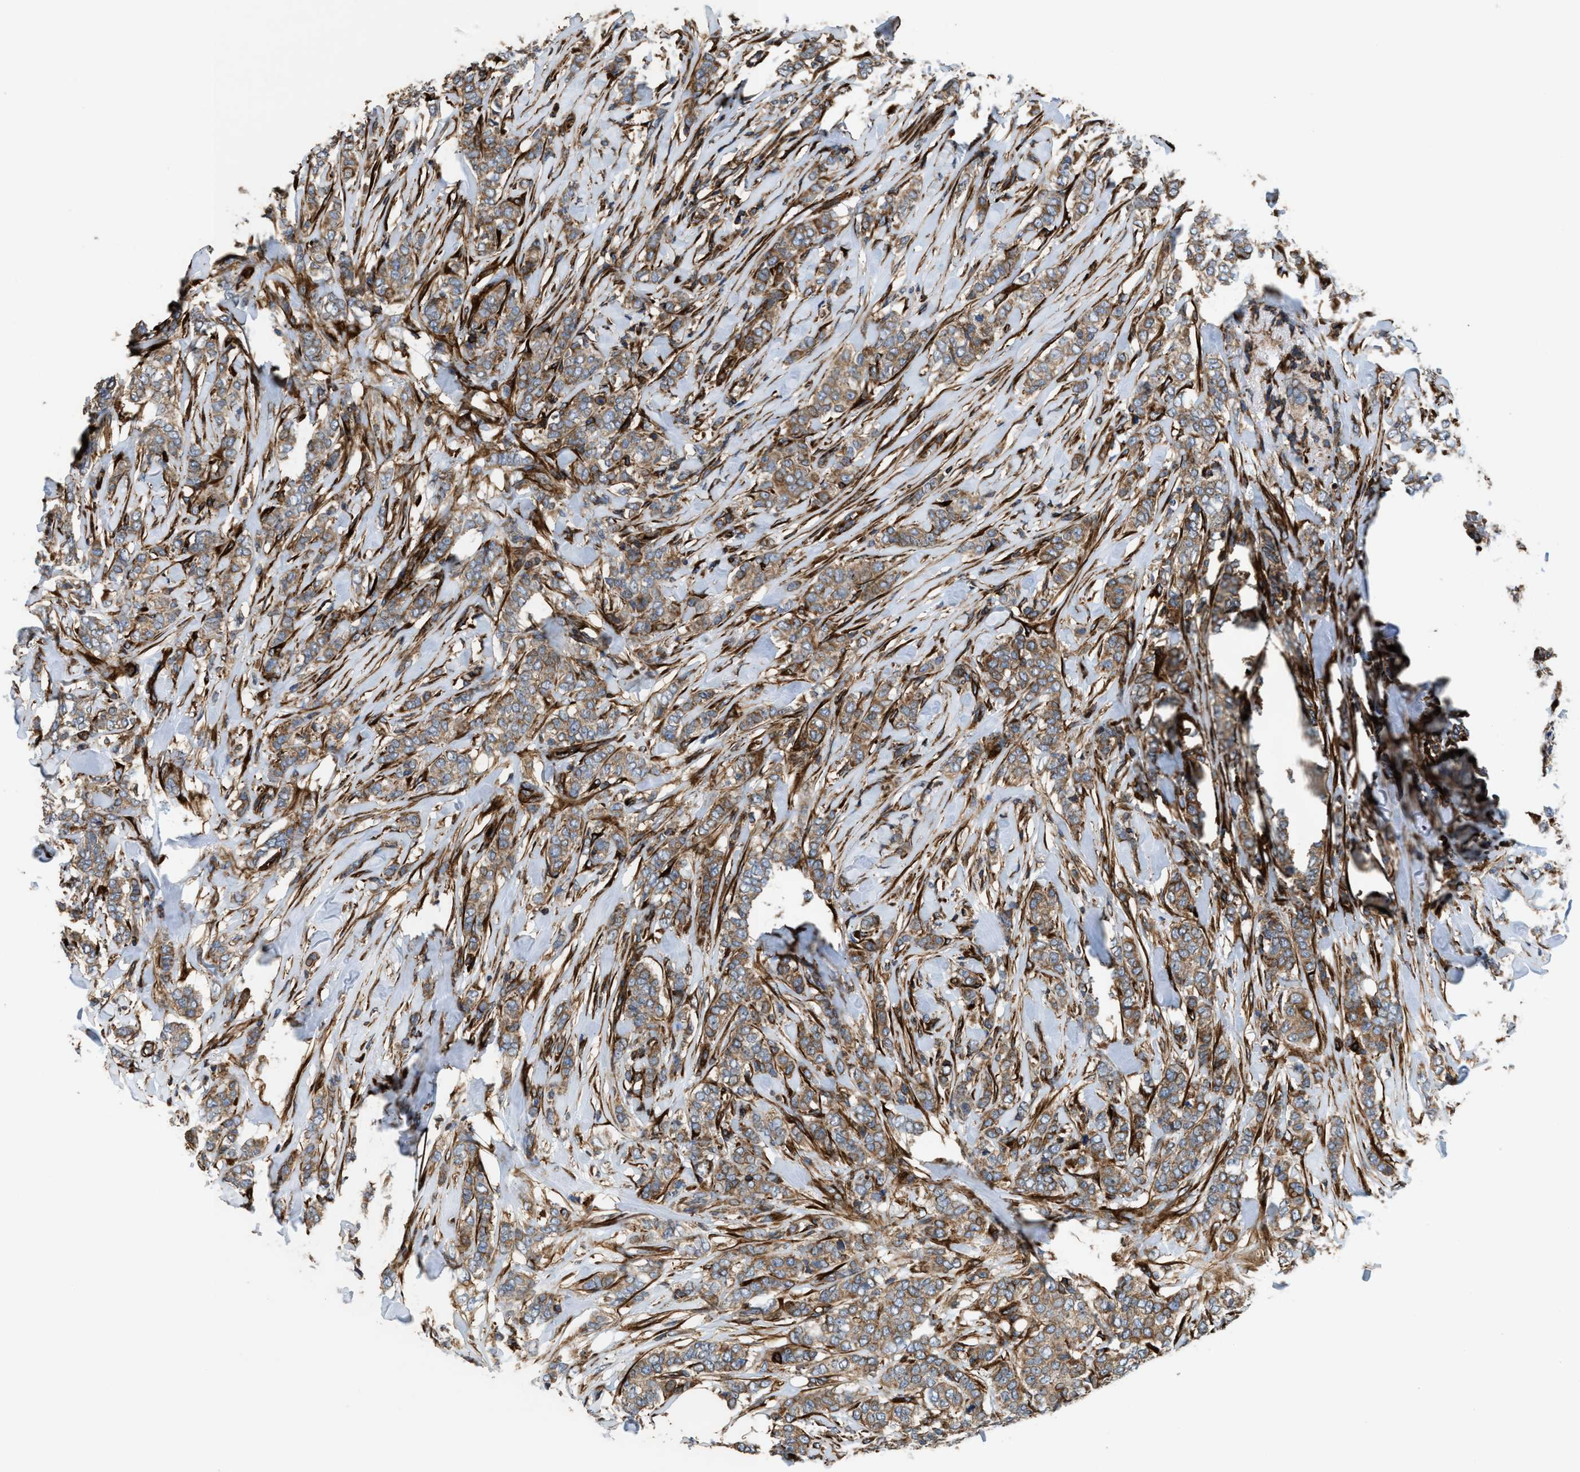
{"staining": {"intensity": "moderate", "quantity": ">75%", "location": "cytoplasmic/membranous"}, "tissue": "breast cancer", "cell_type": "Tumor cells", "image_type": "cancer", "snomed": [{"axis": "morphology", "description": "Lobular carcinoma"}, {"axis": "topography", "description": "Skin"}, {"axis": "topography", "description": "Breast"}], "caption": "This histopathology image reveals IHC staining of breast cancer, with medium moderate cytoplasmic/membranous expression in about >75% of tumor cells.", "gene": "EGLN1", "patient": {"sex": "female", "age": 46}}